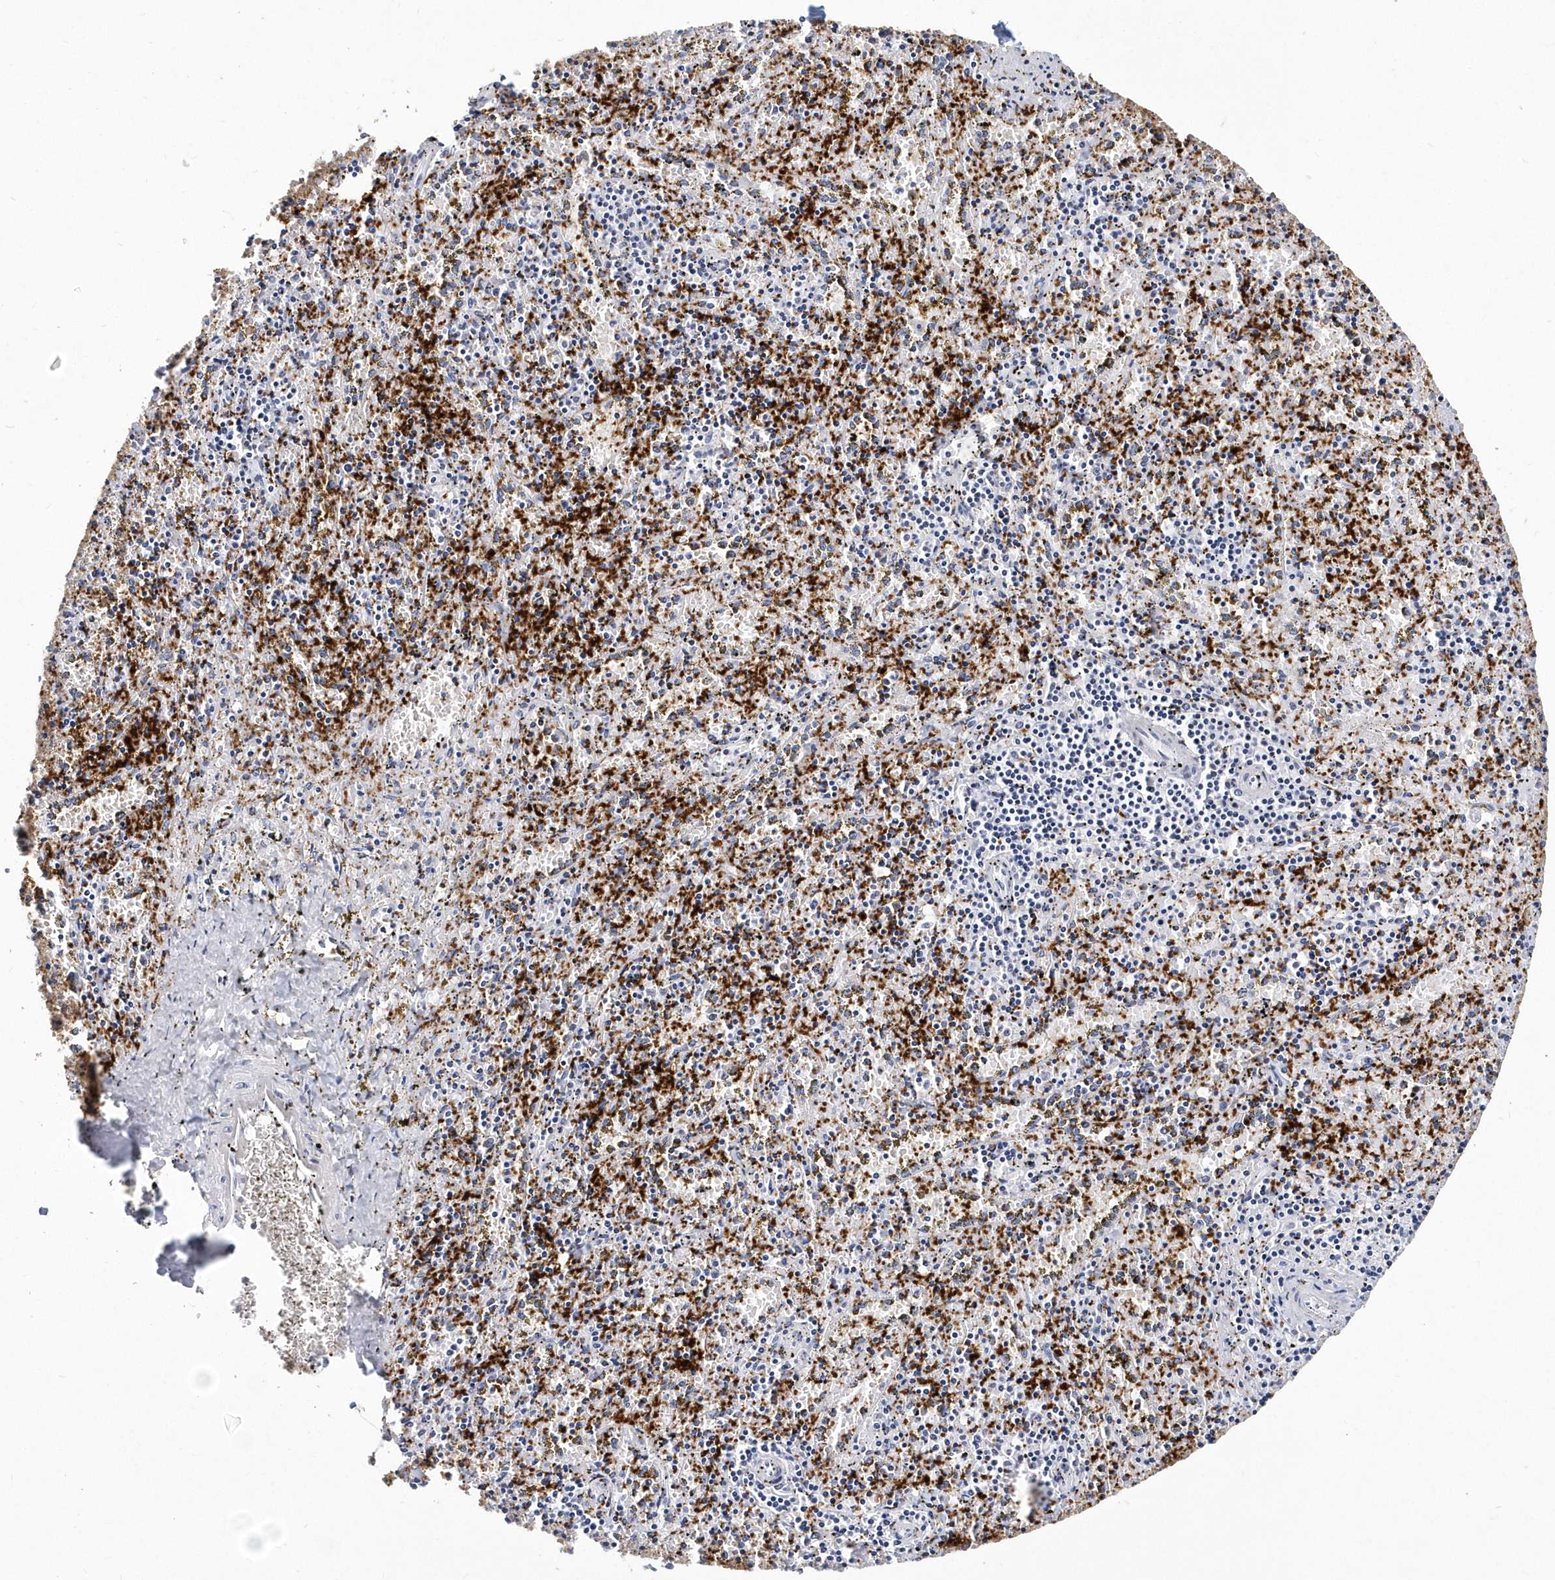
{"staining": {"intensity": "negative", "quantity": "none", "location": "none"}, "tissue": "spleen", "cell_type": "Cells in red pulp", "image_type": "normal", "snomed": [{"axis": "morphology", "description": "Normal tissue, NOS"}, {"axis": "topography", "description": "Spleen"}], "caption": "IHC of normal spleen displays no staining in cells in red pulp.", "gene": "ITGA2B", "patient": {"sex": "male", "age": 11}}